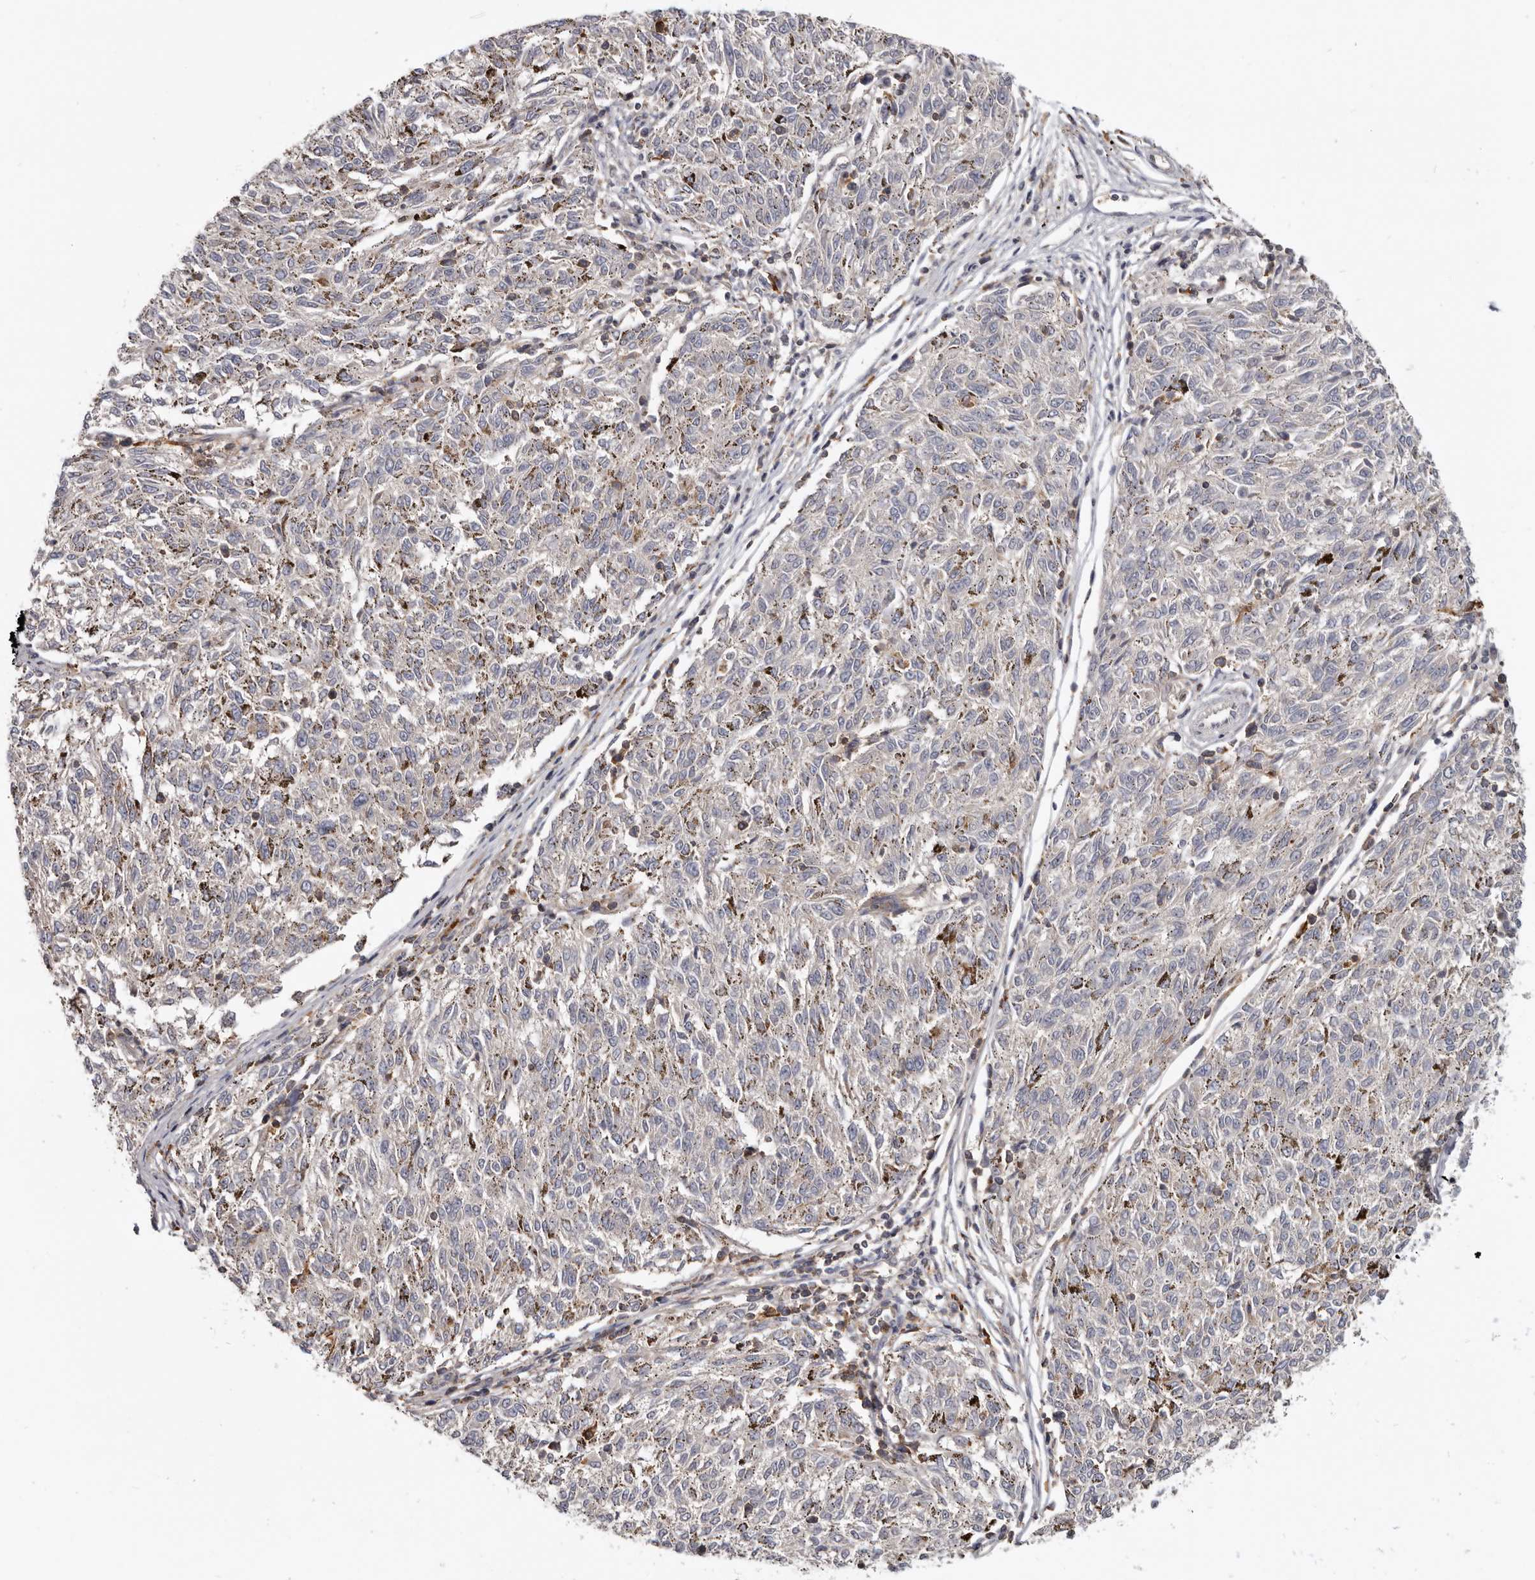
{"staining": {"intensity": "negative", "quantity": "none", "location": "none"}, "tissue": "melanoma", "cell_type": "Tumor cells", "image_type": "cancer", "snomed": [{"axis": "morphology", "description": "Malignant melanoma, NOS"}, {"axis": "topography", "description": "Skin"}], "caption": "A micrograph of human malignant melanoma is negative for staining in tumor cells. (DAB immunohistochemistry (IHC) with hematoxylin counter stain).", "gene": "CBL", "patient": {"sex": "female", "age": 72}}